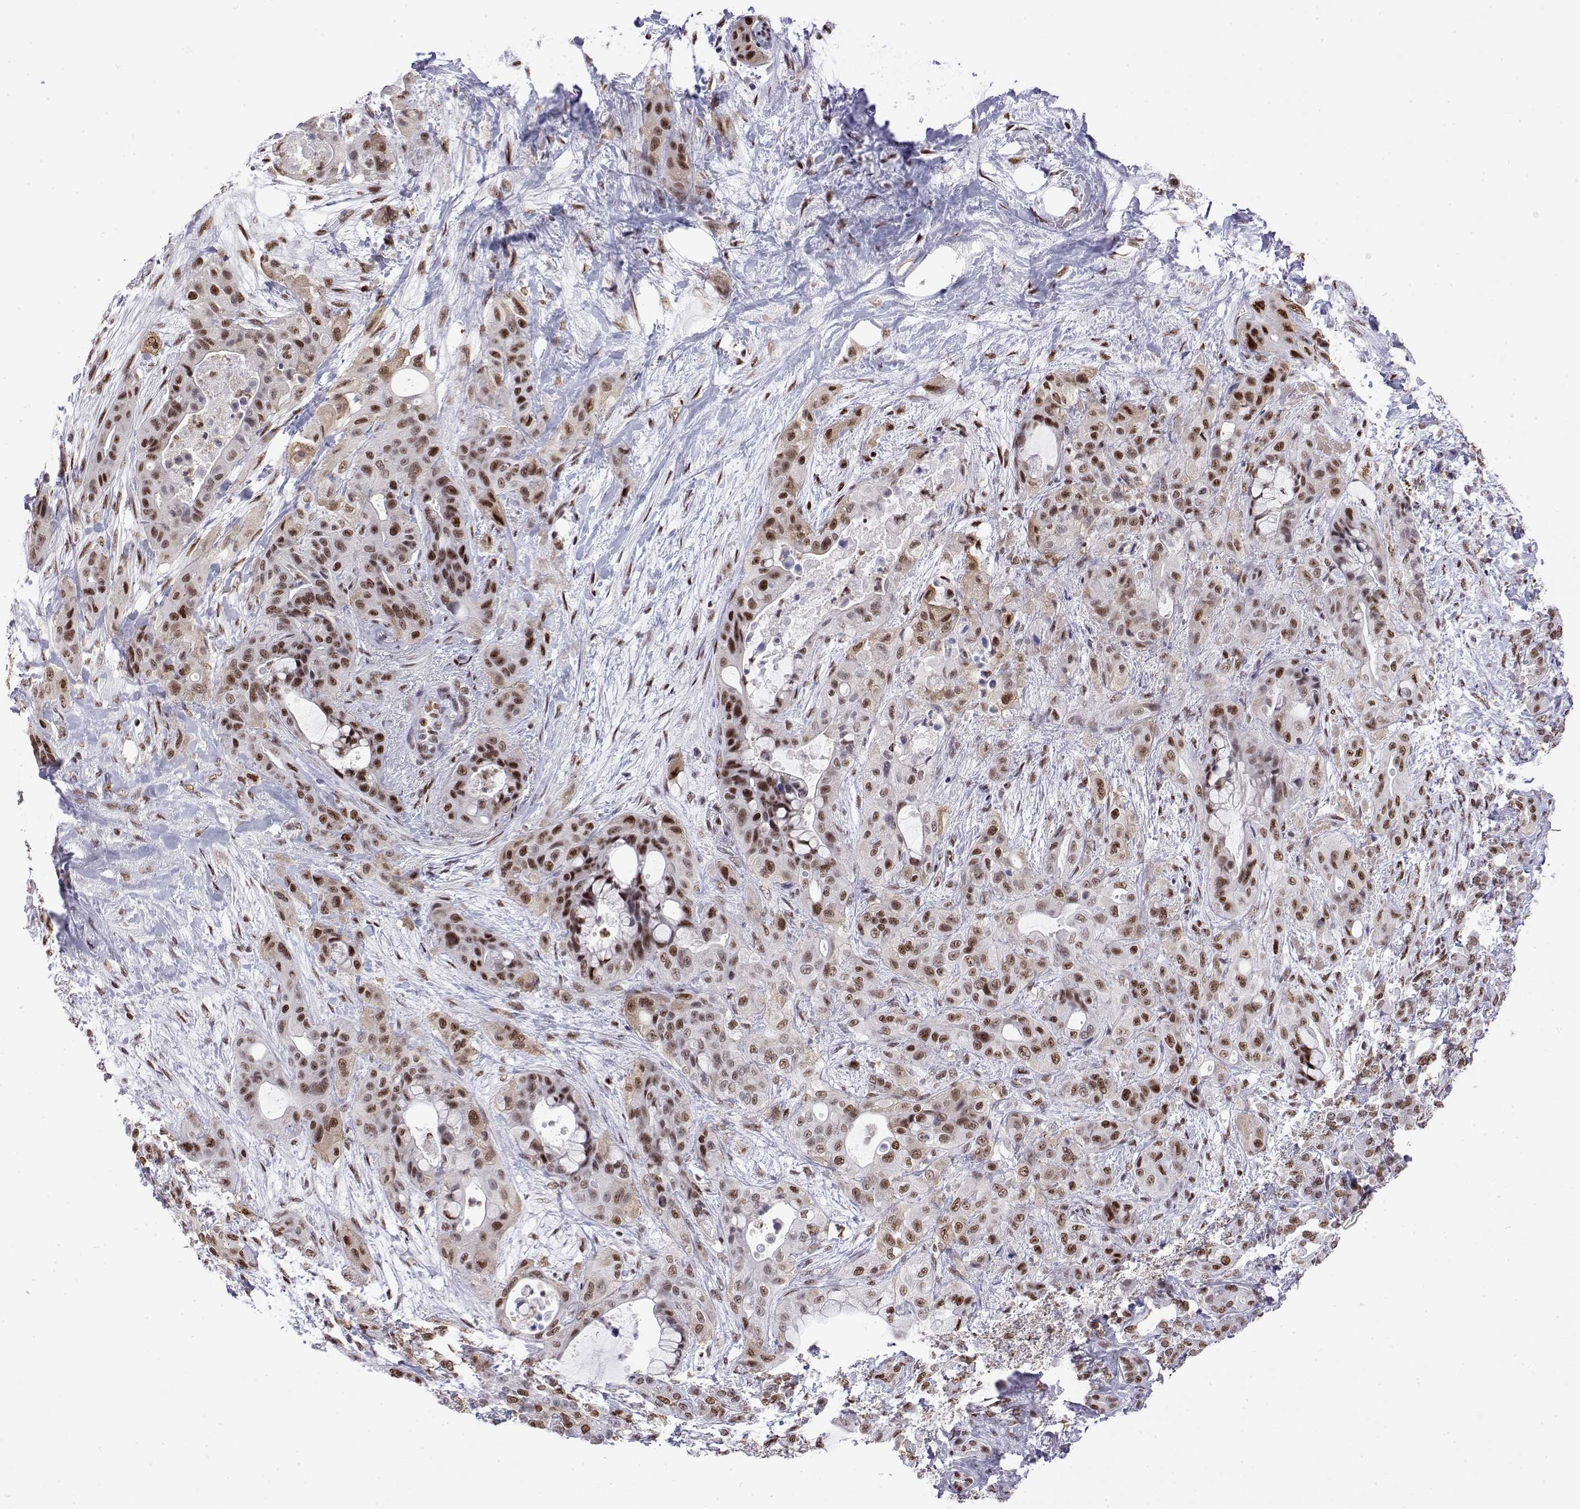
{"staining": {"intensity": "moderate", "quantity": ">75%", "location": "nuclear"}, "tissue": "pancreatic cancer", "cell_type": "Tumor cells", "image_type": "cancer", "snomed": [{"axis": "morphology", "description": "Adenocarcinoma, NOS"}, {"axis": "topography", "description": "Pancreas"}], "caption": "High-power microscopy captured an immunohistochemistry image of pancreatic cancer, revealing moderate nuclear staining in about >75% of tumor cells.", "gene": "POLDIP3", "patient": {"sex": "male", "age": 71}}